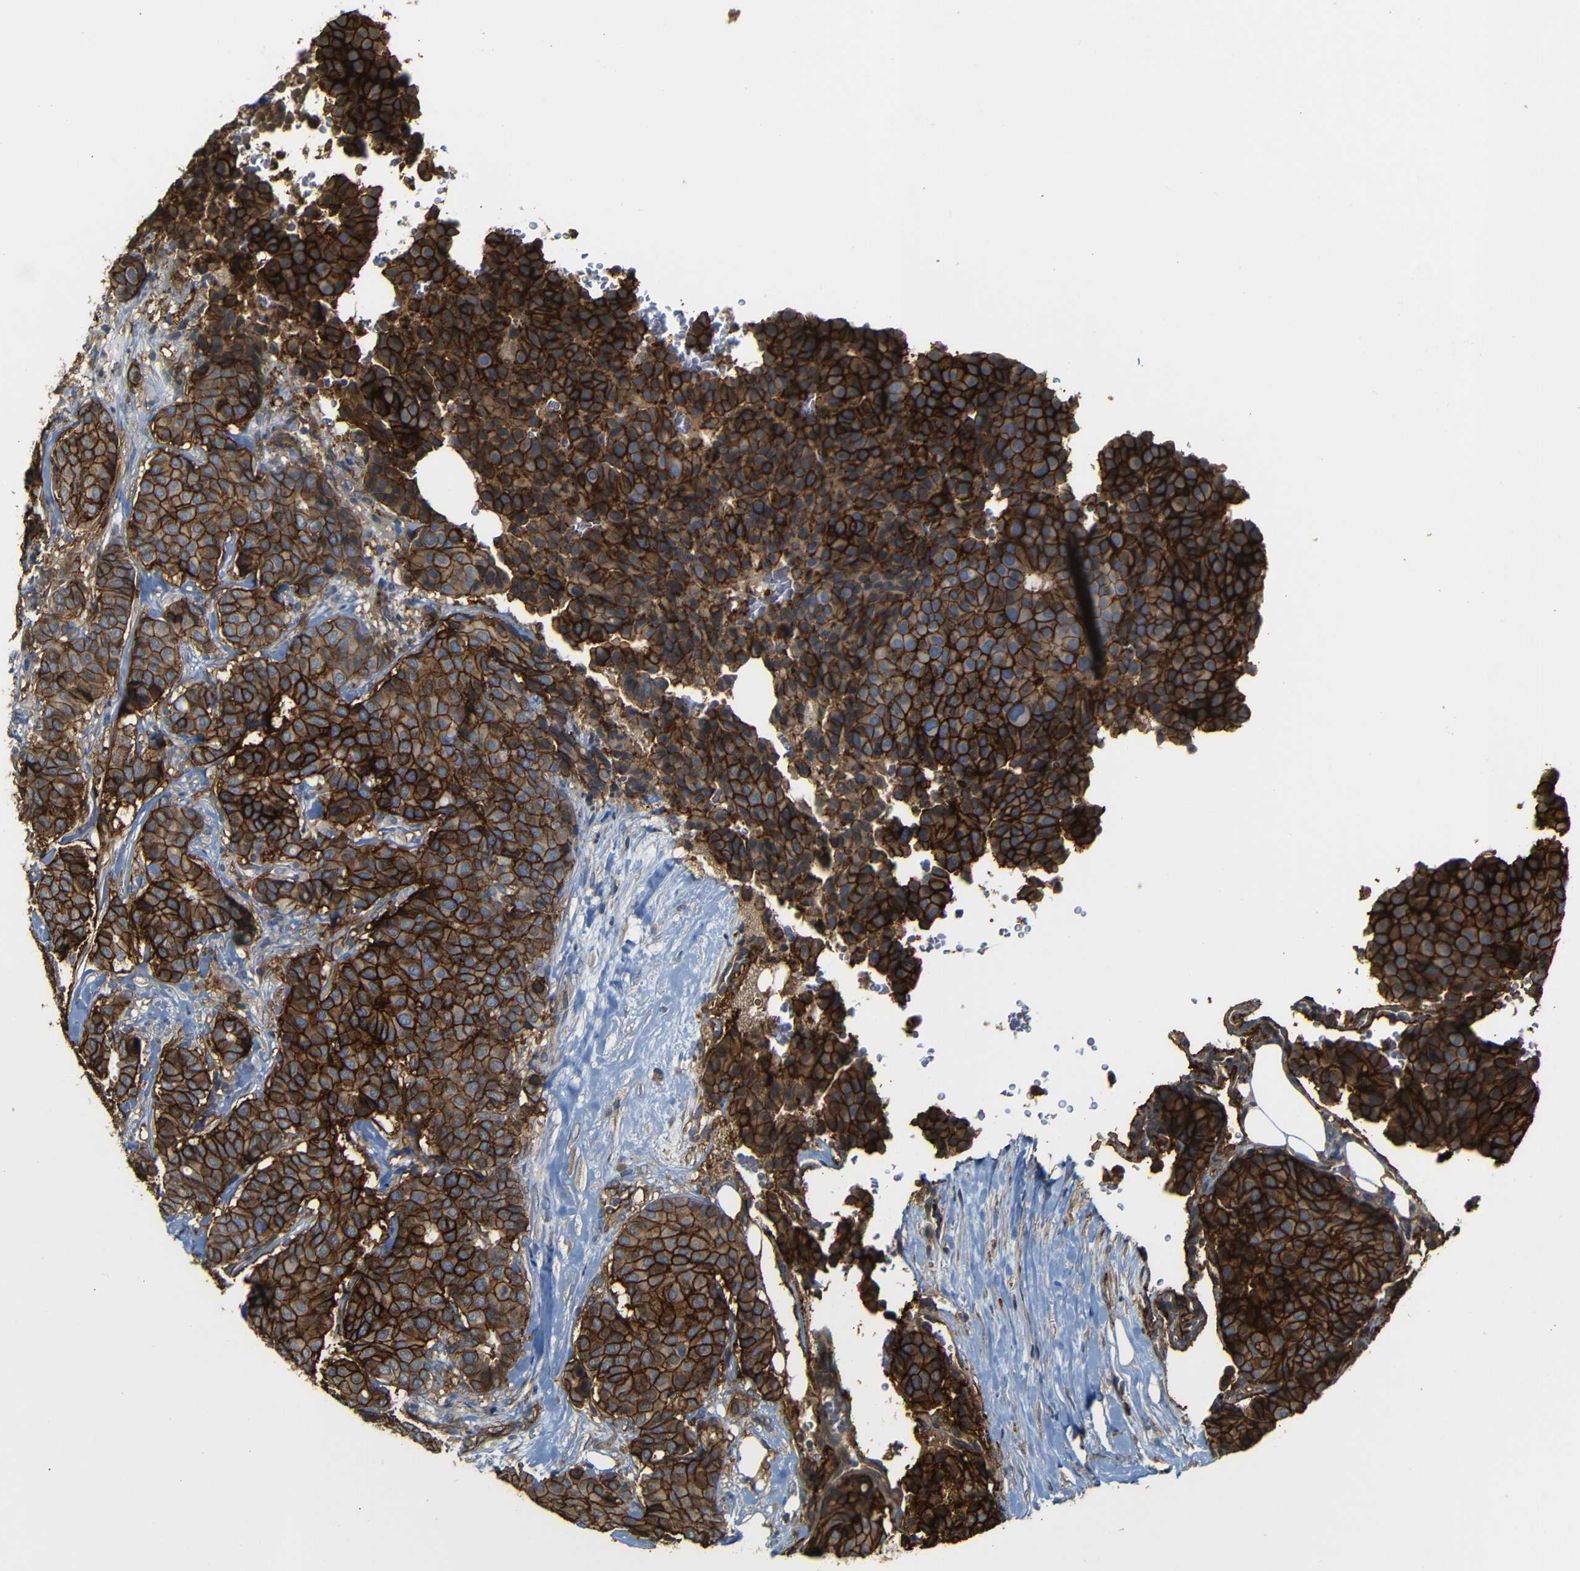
{"staining": {"intensity": "strong", "quantity": ">75%", "location": "cytoplasmic/membranous"}, "tissue": "breast cancer", "cell_type": "Tumor cells", "image_type": "cancer", "snomed": [{"axis": "morphology", "description": "Duct carcinoma"}, {"axis": "topography", "description": "Breast"}], "caption": "Immunohistochemistry (IHC) (DAB (3,3'-diaminobenzidine)) staining of invasive ductal carcinoma (breast) demonstrates strong cytoplasmic/membranous protein expression in about >75% of tumor cells. (Stains: DAB in brown, nuclei in blue, Microscopy: brightfield microscopy at high magnification).", "gene": "RELL1", "patient": {"sex": "female", "age": 75}}